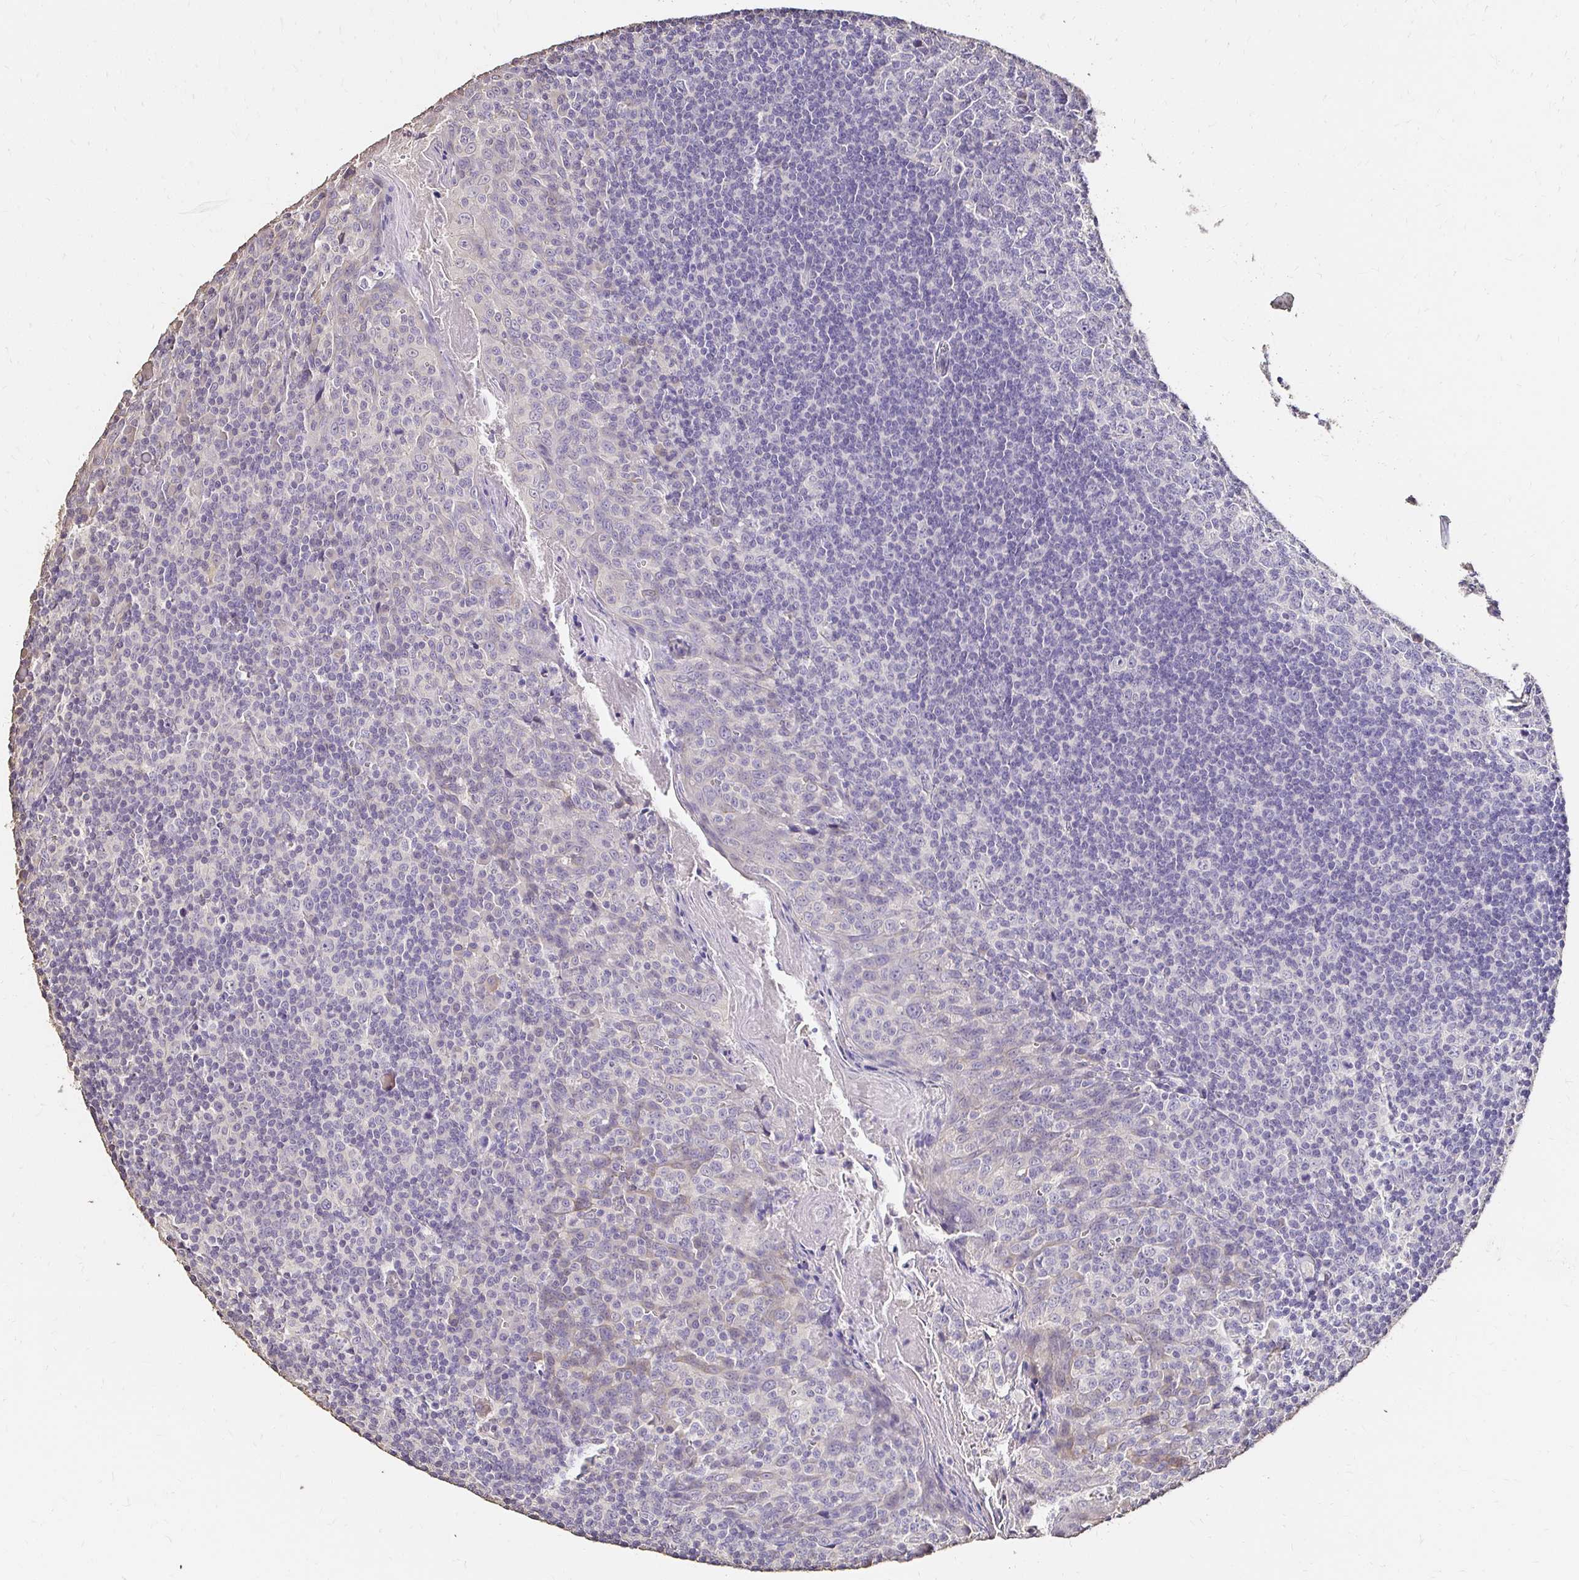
{"staining": {"intensity": "negative", "quantity": "none", "location": "none"}, "tissue": "tonsil", "cell_type": "Germinal center cells", "image_type": "normal", "snomed": [{"axis": "morphology", "description": "Normal tissue, NOS"}, {"axis": "topography", "description": "Tonsil"}], "caption": "This is an immunohistochemistry (IHC) photomicrograph of unremarkable tonsil. There is no positivity in germinal center cells.", "gene": "UGT1A6", "patient": {"sex": "male", "age": 27}}